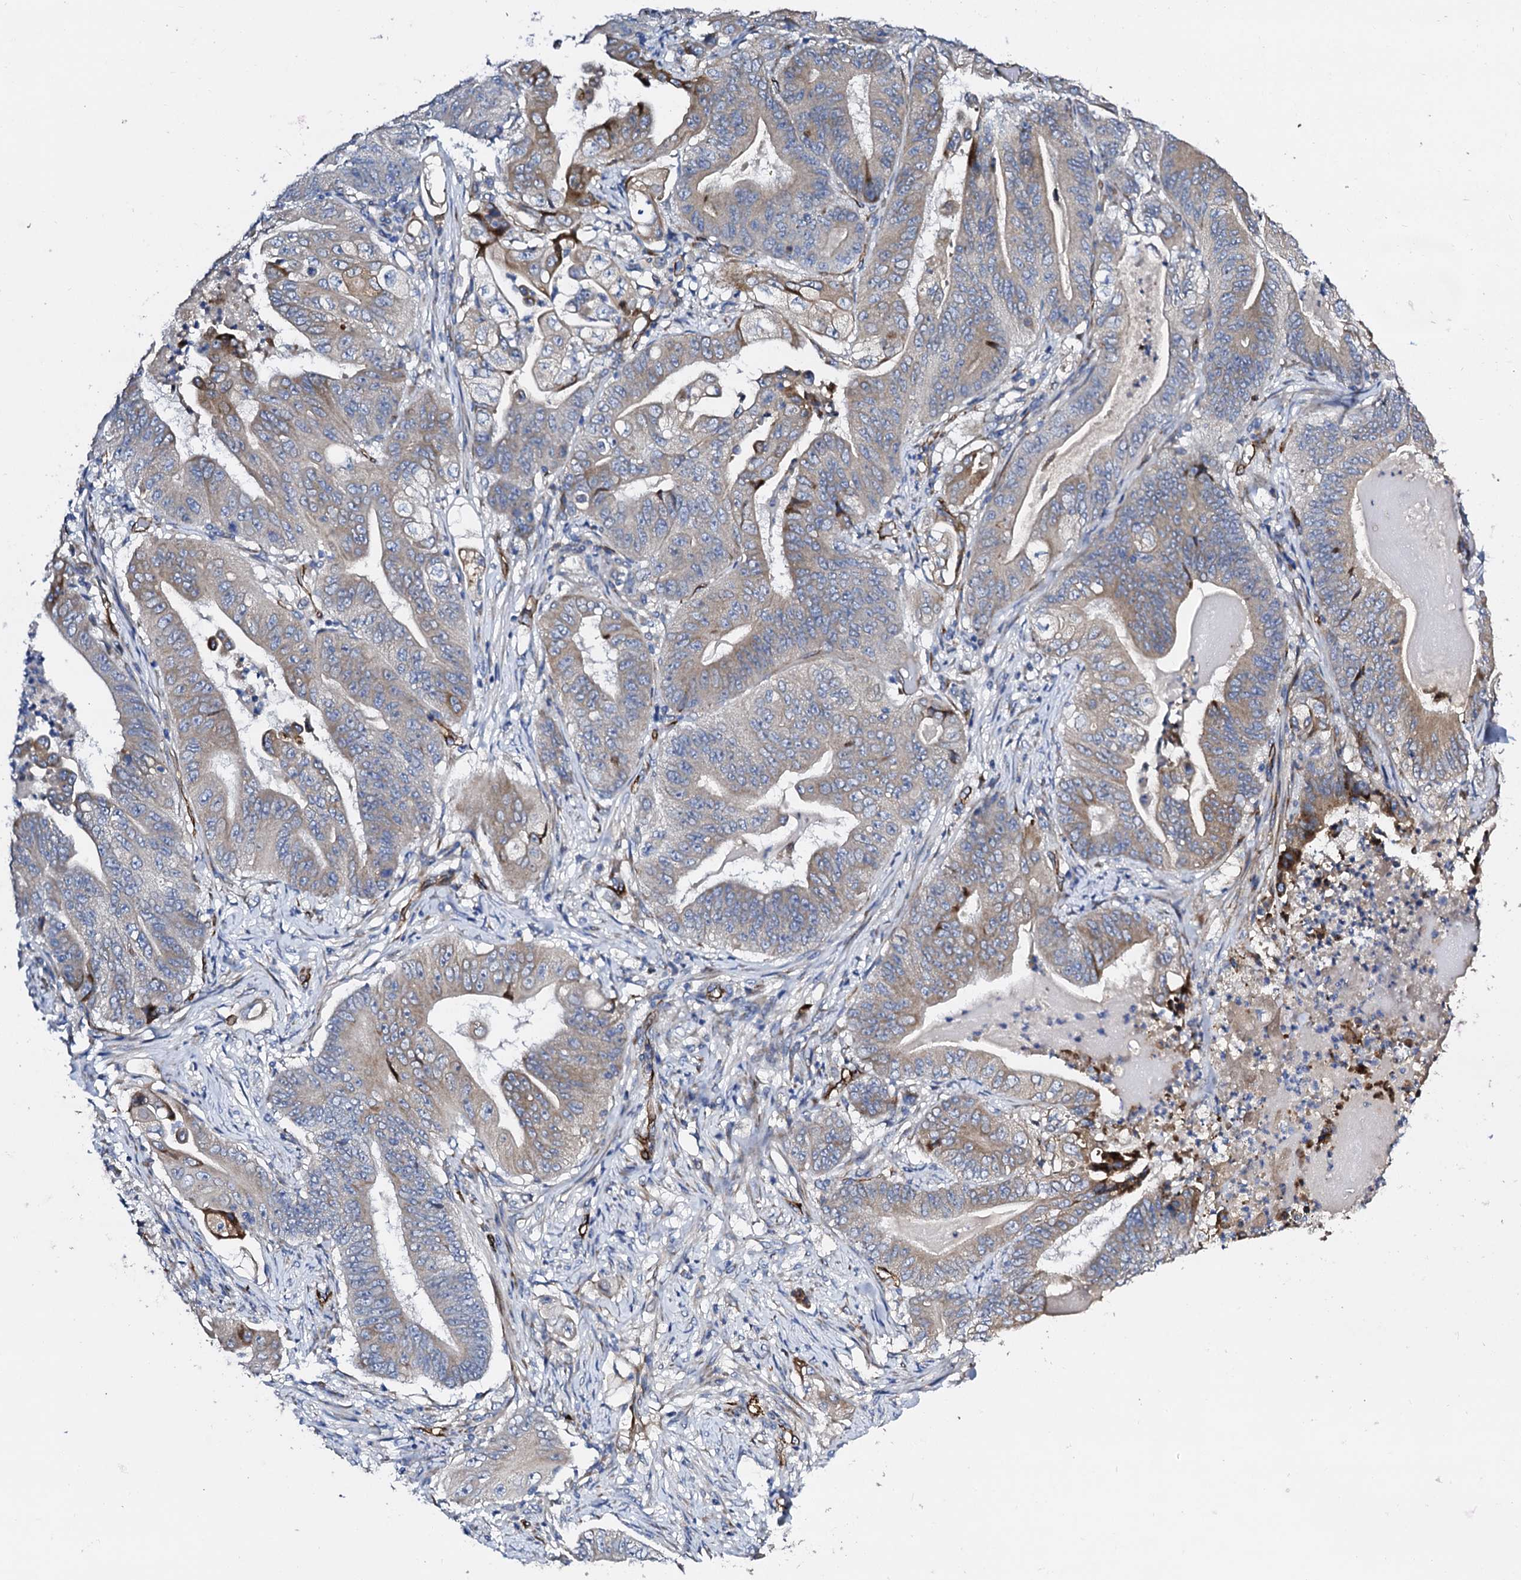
{"staining": {"intensity": "strong", "quantity": "<25%", "location": "cytoplasmic/membranous"}, "tissue": "stomach cancer", "cell_type": "Tumor cells", "image_type": "cancer", "snomed": [{"axis": "morphology", "description": "Adenocarcinoma, NOS"}, {"axis": "topography", "description": "Stomach"}], "caption": "Immunohistochemistry (IHC) of human stomach cancer (adenocarcinoma) demonstrates medium levels of strong cytoplasmic/membranous expression in approximately <25% of tumor cells.", "gene": "DBX1", "patient": {"sex": "female", "age": 73}}